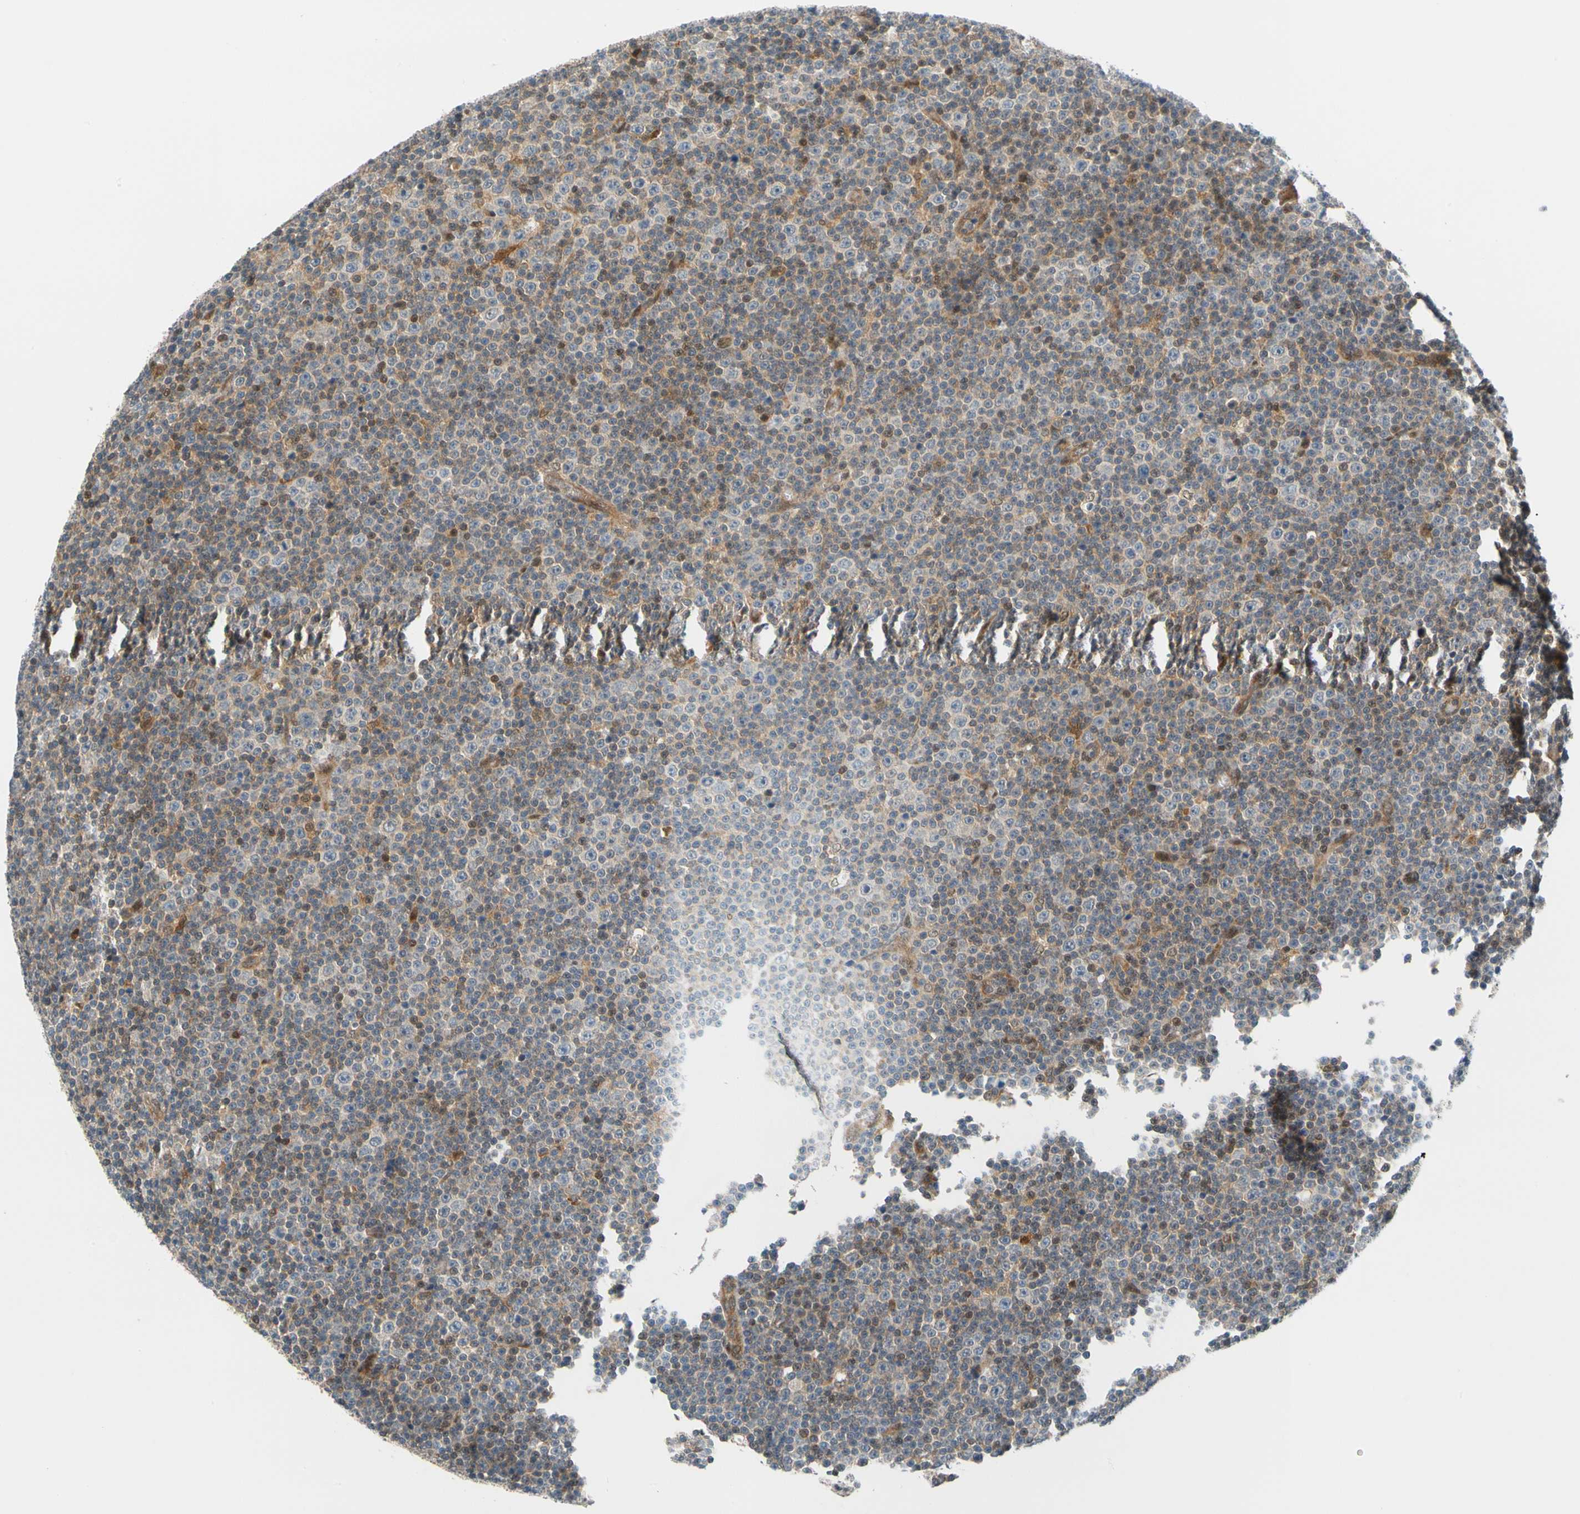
{"staining": {"intensity": "negative", "quantity": "none", "location": "none"}, "tissue": "lymphoma", "cell_type": "Tumor cells", "image_type": "cancer", "snomed": [{"axis": "morphology", "description": "Malignant lymphoma, non-Hodgkin's type, Low grade"}, {"axis": "topography", "description": "Lymph node"}], "caption": "Immunohistochemistry of human lymphoma shows no staining in tumor cells.", "gene": "MAPK9", "patient": {"sex": "female", "age": 67}}